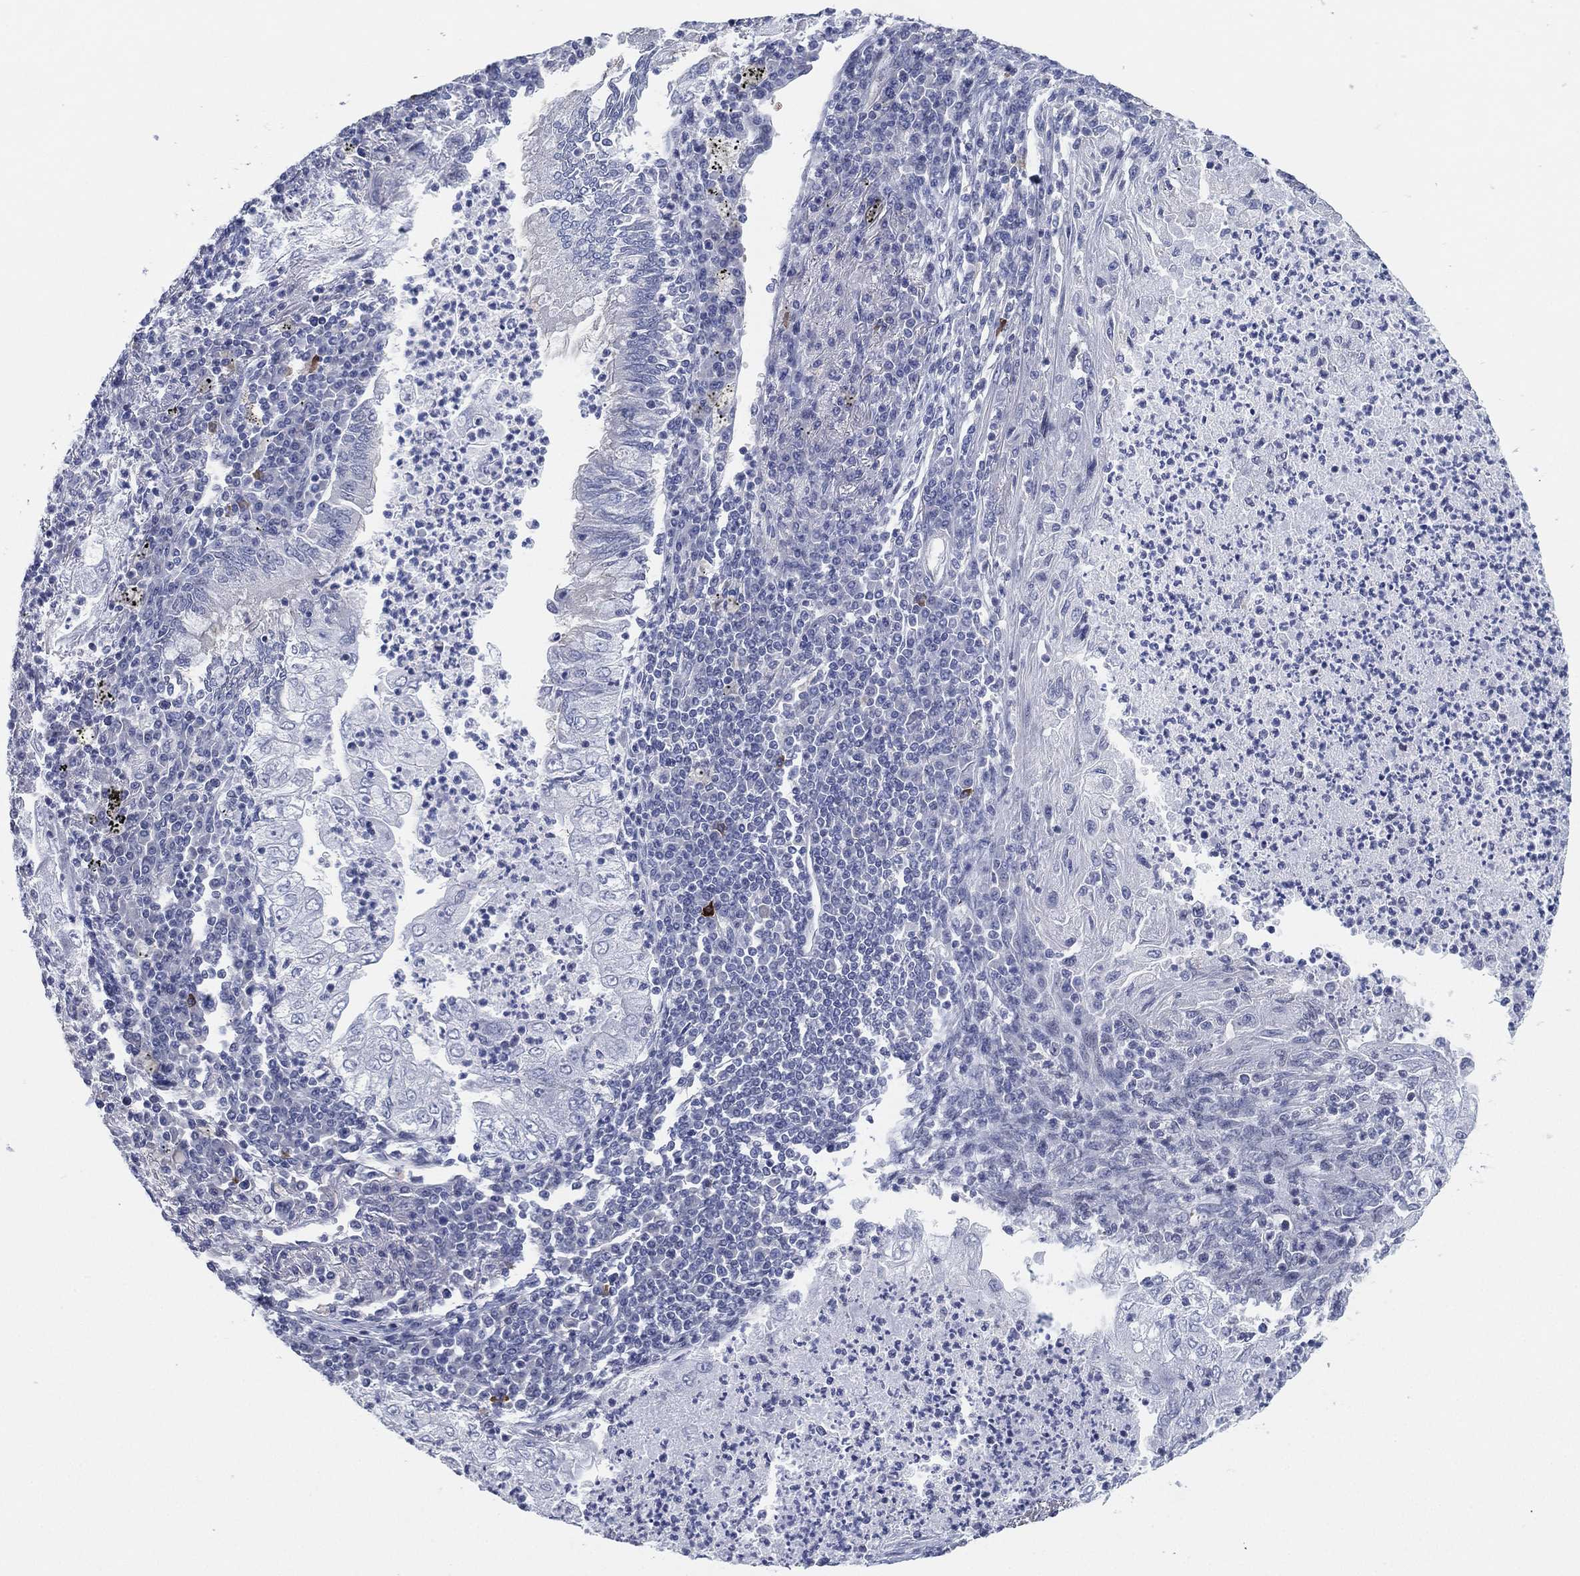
{"staining": {"intensity": "negative", "quantity": "none", "location": "none"}, "tissue": "lung cancer", "cell_type": "Tumor cells", "image_type": "cancer", "snomed": [{"axis": "morphology", "description": "Adenocarcinoma, NOS"}, {"axis": "topography", "description": "Lung"}], "caption": "An image of human adenocarcinoma (lung) is negative for staining in tumor cells.", "gene": "CFTR", "patient": {"sex": "female", "age": 73}}